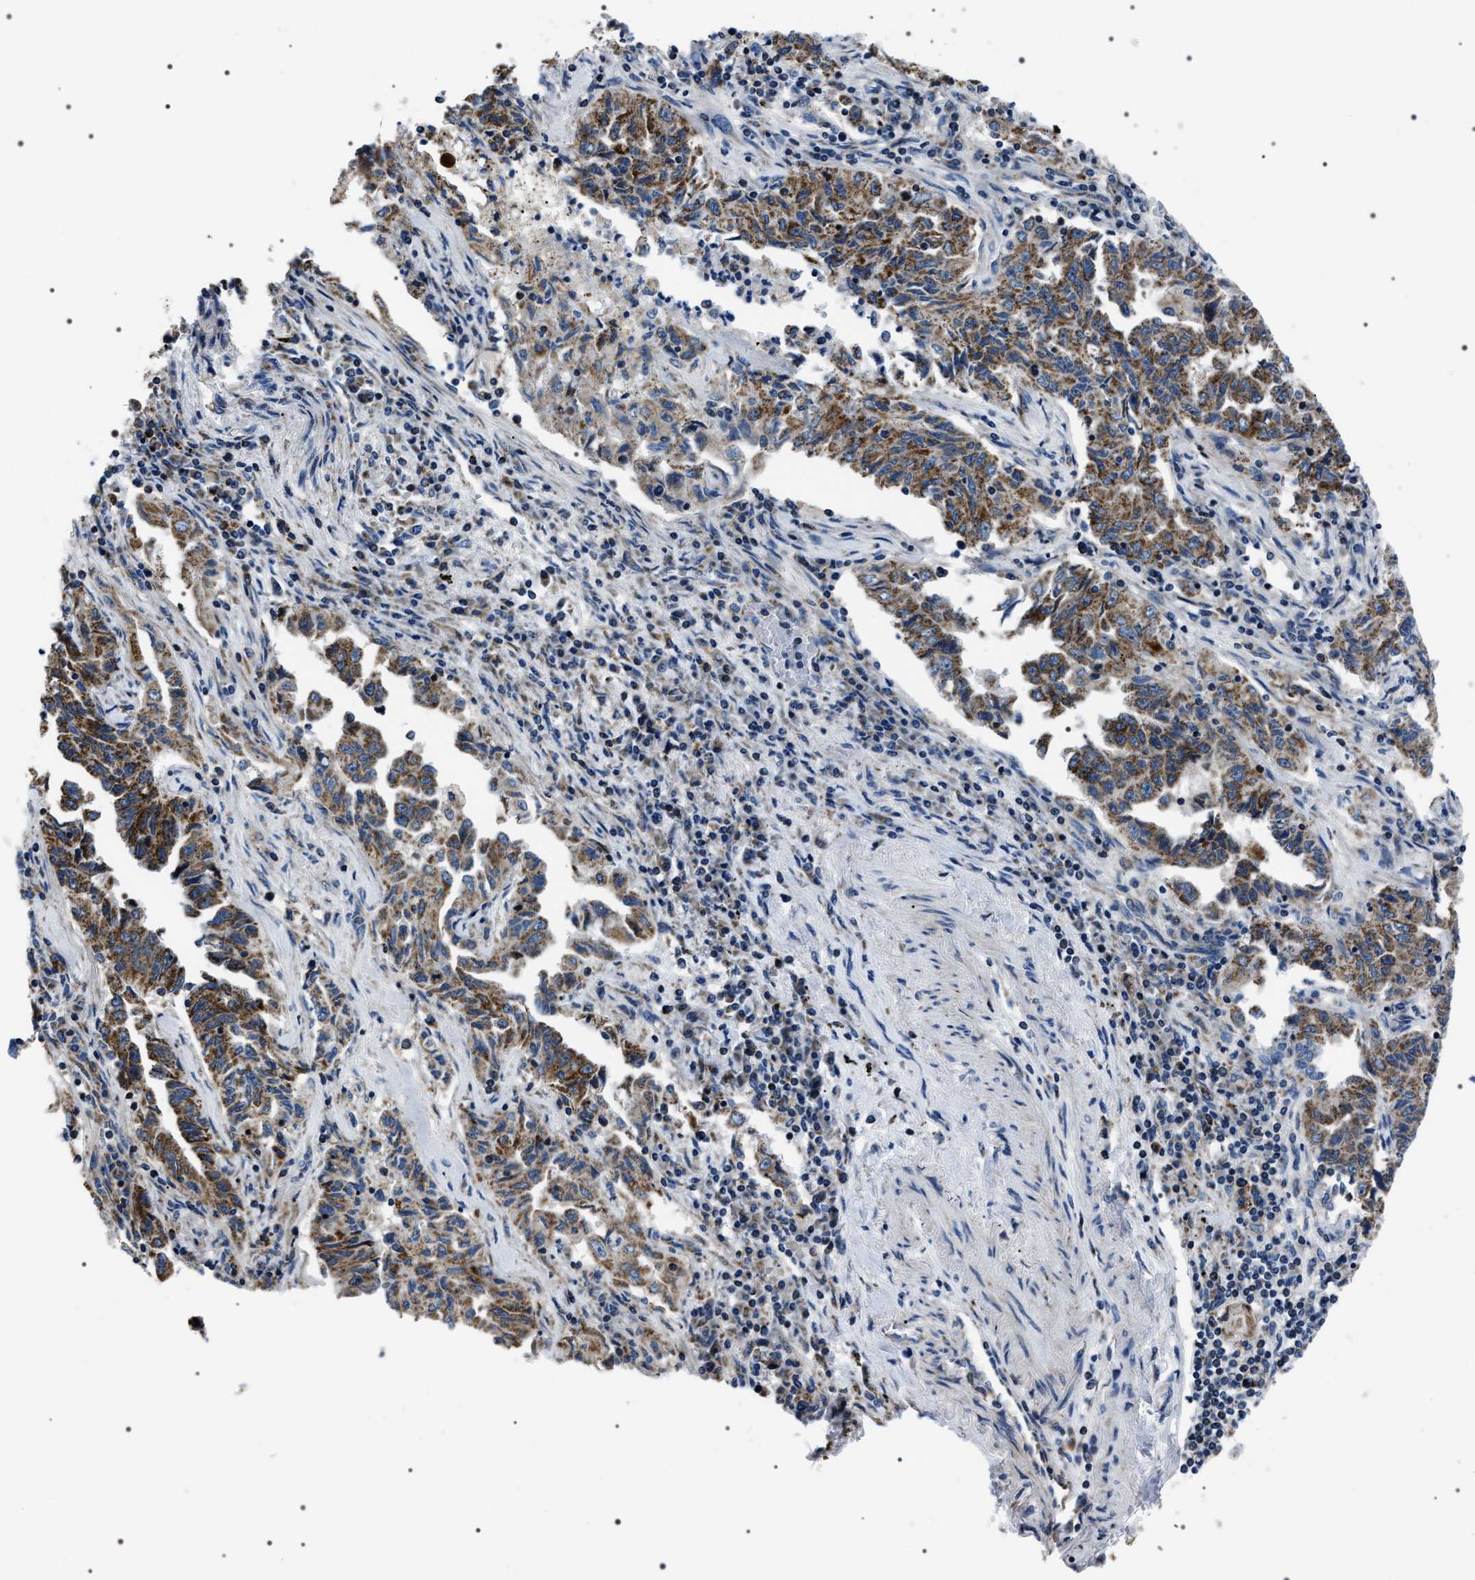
{"staining": {"intensity": "moderate", "quantity": ">75%", "location": "cytoplasmic/membranous"}, "tissue": "lung cancer", "cell_type": "Tumor cells", "image_type": "cancer", "snomed": [{"axis": "morphology", "description": "Adenocarcinoma, NOS"}, {"axis": "topography", "description": "Lung"}], "caption": "This image reveals IHC staining of human lung cancer (adenocarcinoma), with medium moderate cytoplasmic/membranous staining in approximately >75% of tumor cells.", "gene": "NTMT1", "patient": {"sex": "female", "age": 51}}